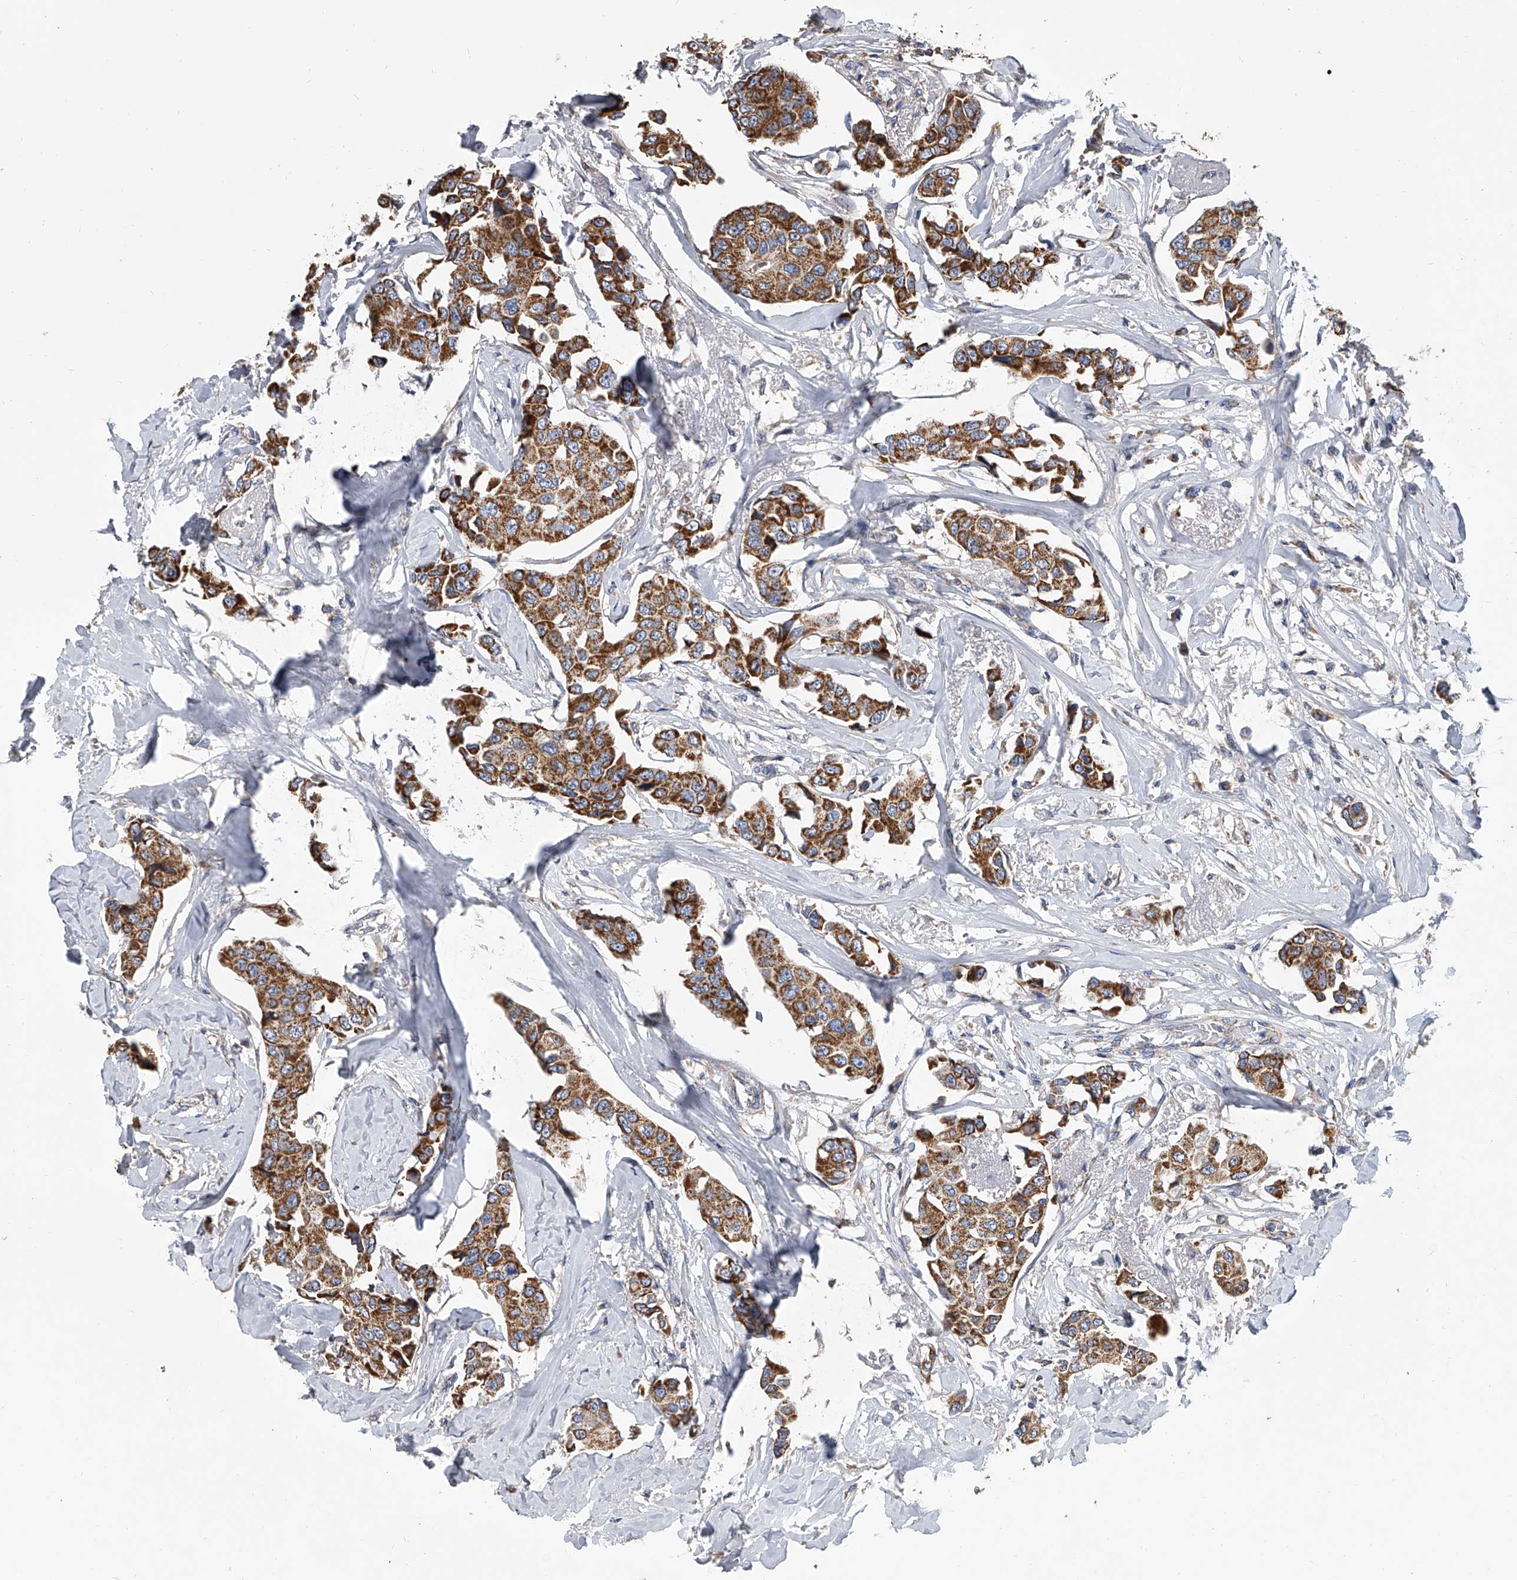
{"staining": {"intensity": "strong", "quantity": ">75%", "location": "cytoplasmic/membranous"}, "tissue": "breast cancer", "cell_type": "Tumor cells", "image_type": "cancer", "snomed": [{"axis": "morphology", "description": "Duct carcinoma"}, {"axis": "topography", "description": "Breast"}], "caption": "Breast cancer (intraductal carcinoma) stained with DAB (3,3'-diaminobenzidine) immunohistochemistry (IHC) exhibits high levels of strong cytoplasmic/membranous expression in about >75% of tumor cells.", "gene": "MRPL28", "patient": {"sex": "female", "age": 80}}